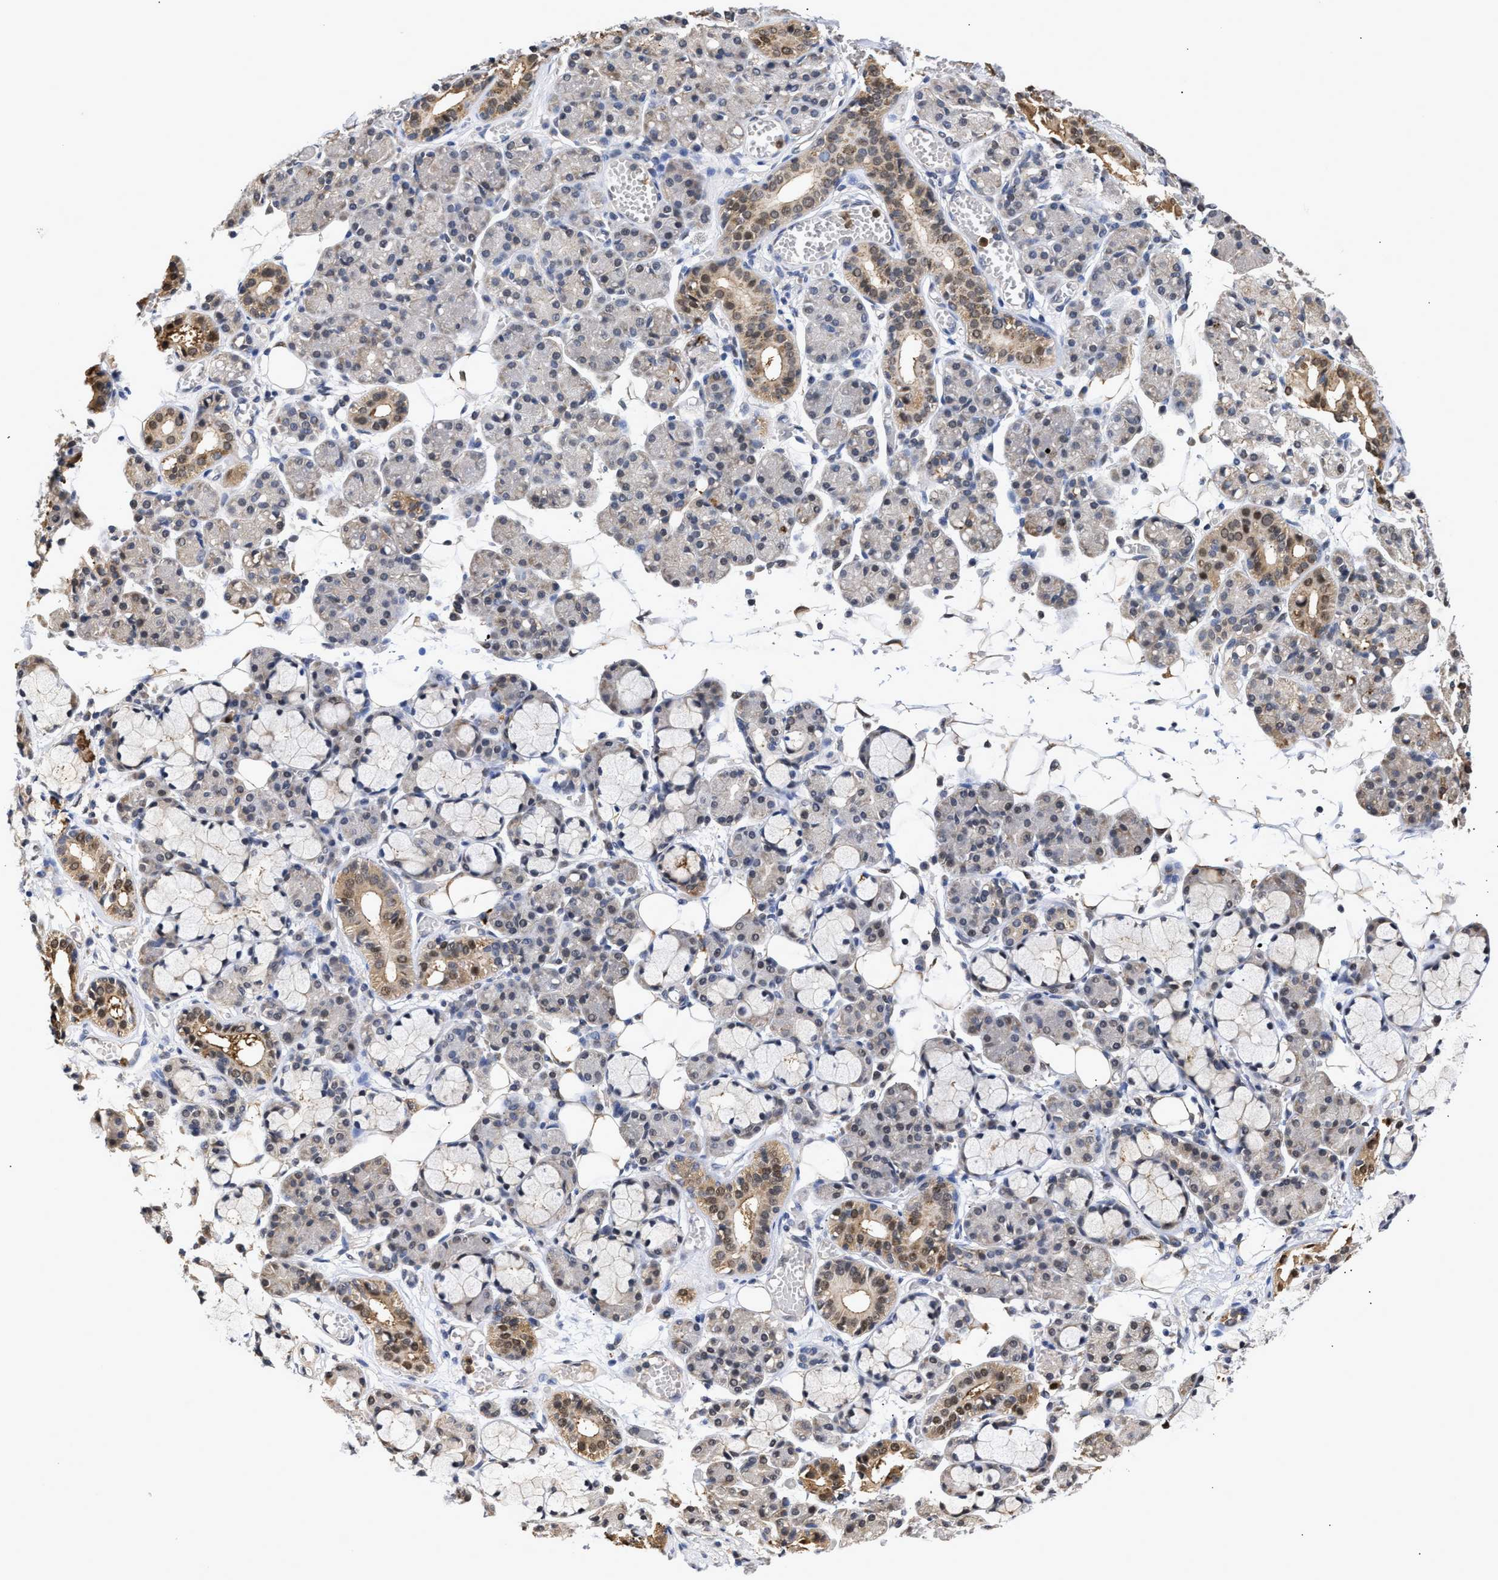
{"staining": {"intensity": "moderate", "quantity": "<25%", "location": "cytoplasmic/membranous,nuclear"}, "tissue": "salivary gland", "cell_type": "Glandular cells", "image_type": "normal", "snomed": [{"axis": "morphology", "description": "Normal tissue, NOS"}, {"axis": "topography", "description": "Salivary gland"}], "caption": "A brown stain shows moderate cytoplasmic/membranous,nuclear positivity of a protein in glandular cells of unremarkable human salivary gland. (DAB = brown stain, brightfield microscopy at high magnification).", "gene": "KLHDC1", "patient": {"sex": "male", "age": 63}}